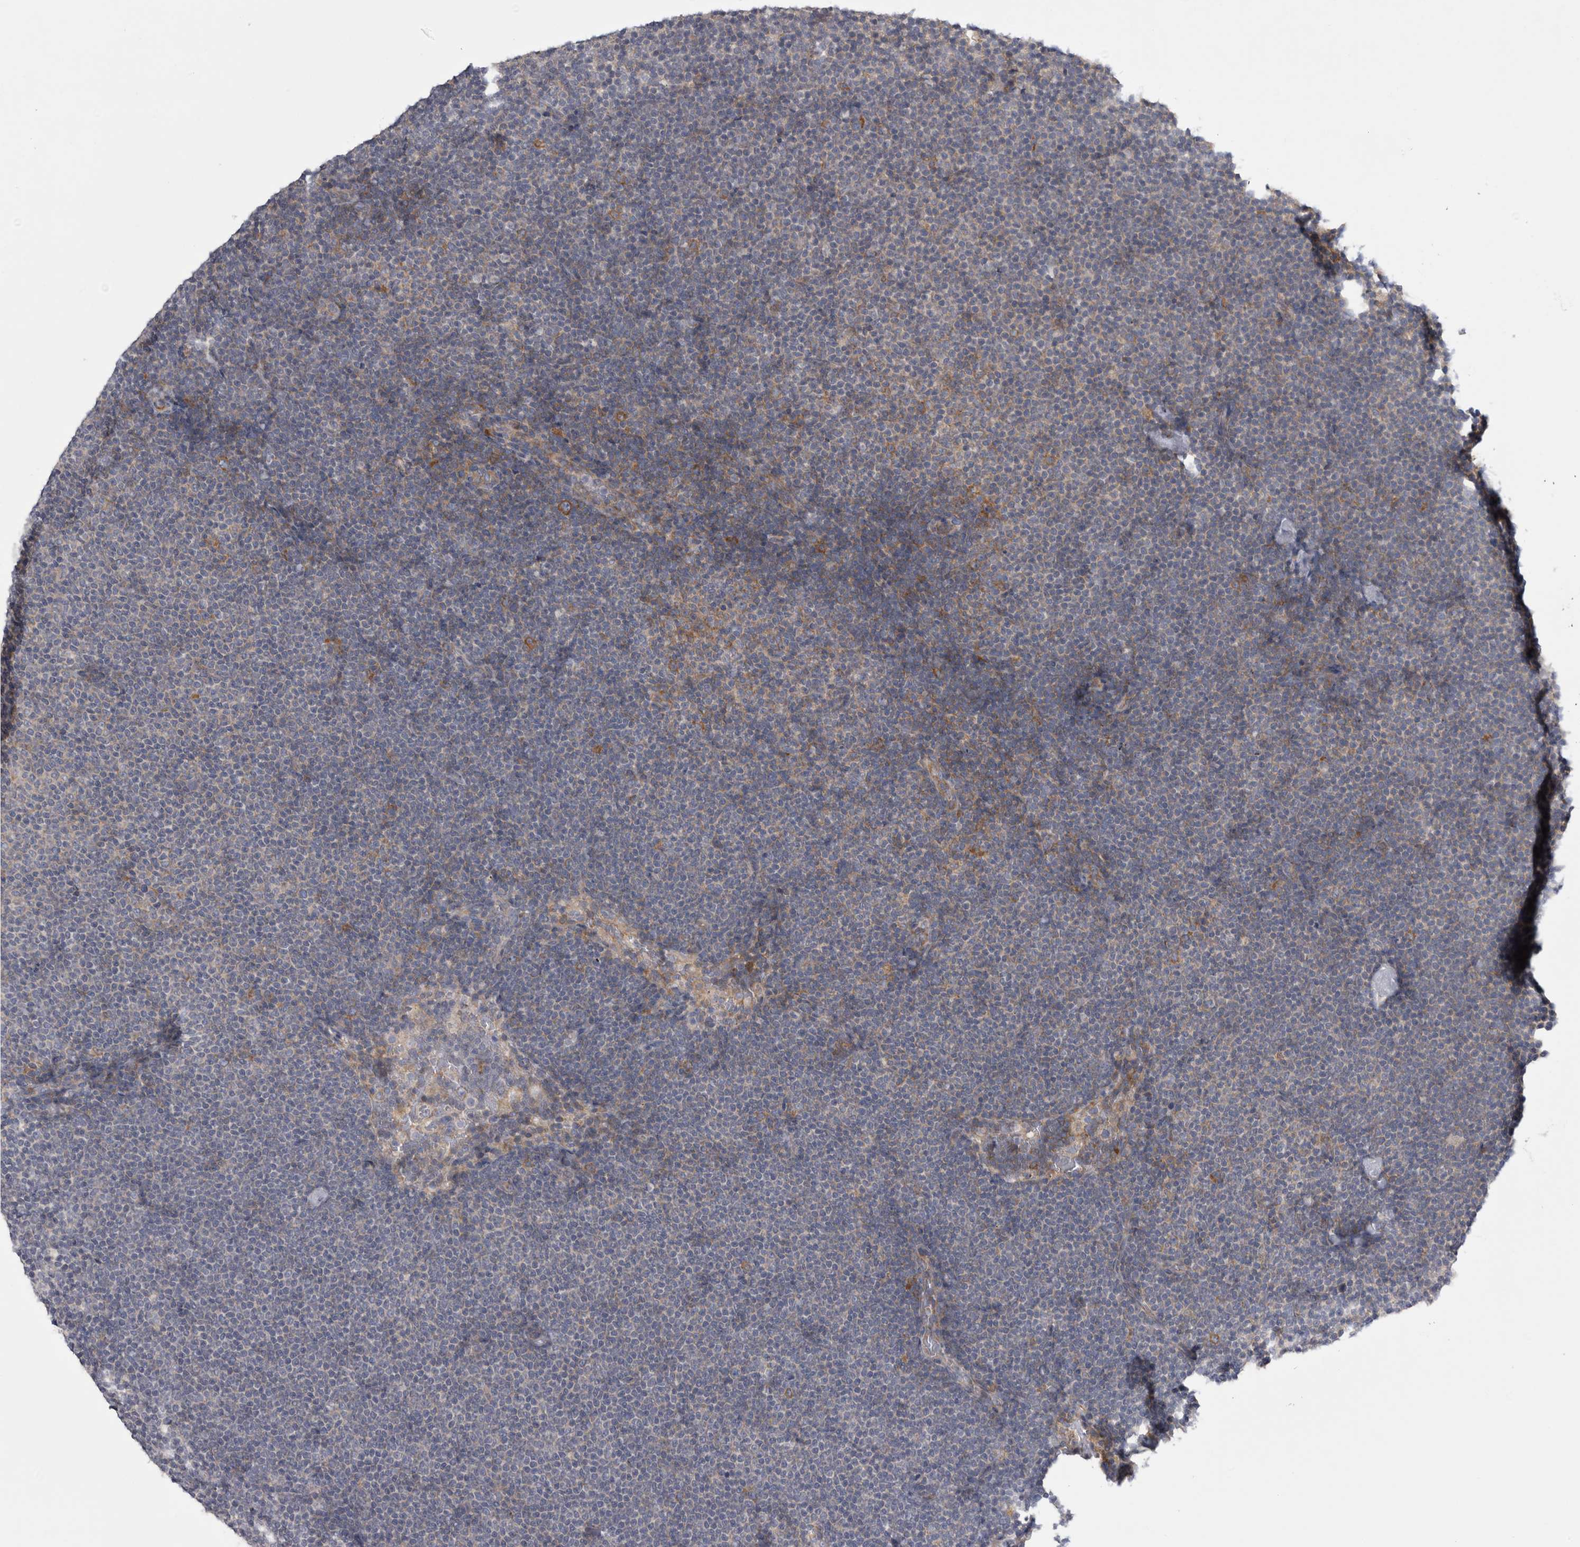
{"staining": {"intensity": "weak", "quantity": "25%-75%", "location": "cytoplasmic/membranous"}, "tissue": "lymphoma", "cell_type": "Tumor cells", "image_type": "cancer", "snomed": [{"axis": "morphology", "description": "Malignant lymphoma, non-Hodgkin's type, Low grade"}, {"axis": "topography", "description": "Lymph node"}], "caption": "This histopathology image shows low-grade malignant lymphoma, non-Hodgkin's type stained with IHC to label a protein in brown. The cytoplasmic/membranous of tumor cells show weak positivity for the protein. Nuclei are counter-stained blue.", "gene": "PRRC2C", "patient": {"sex": "female", "age": 53}}